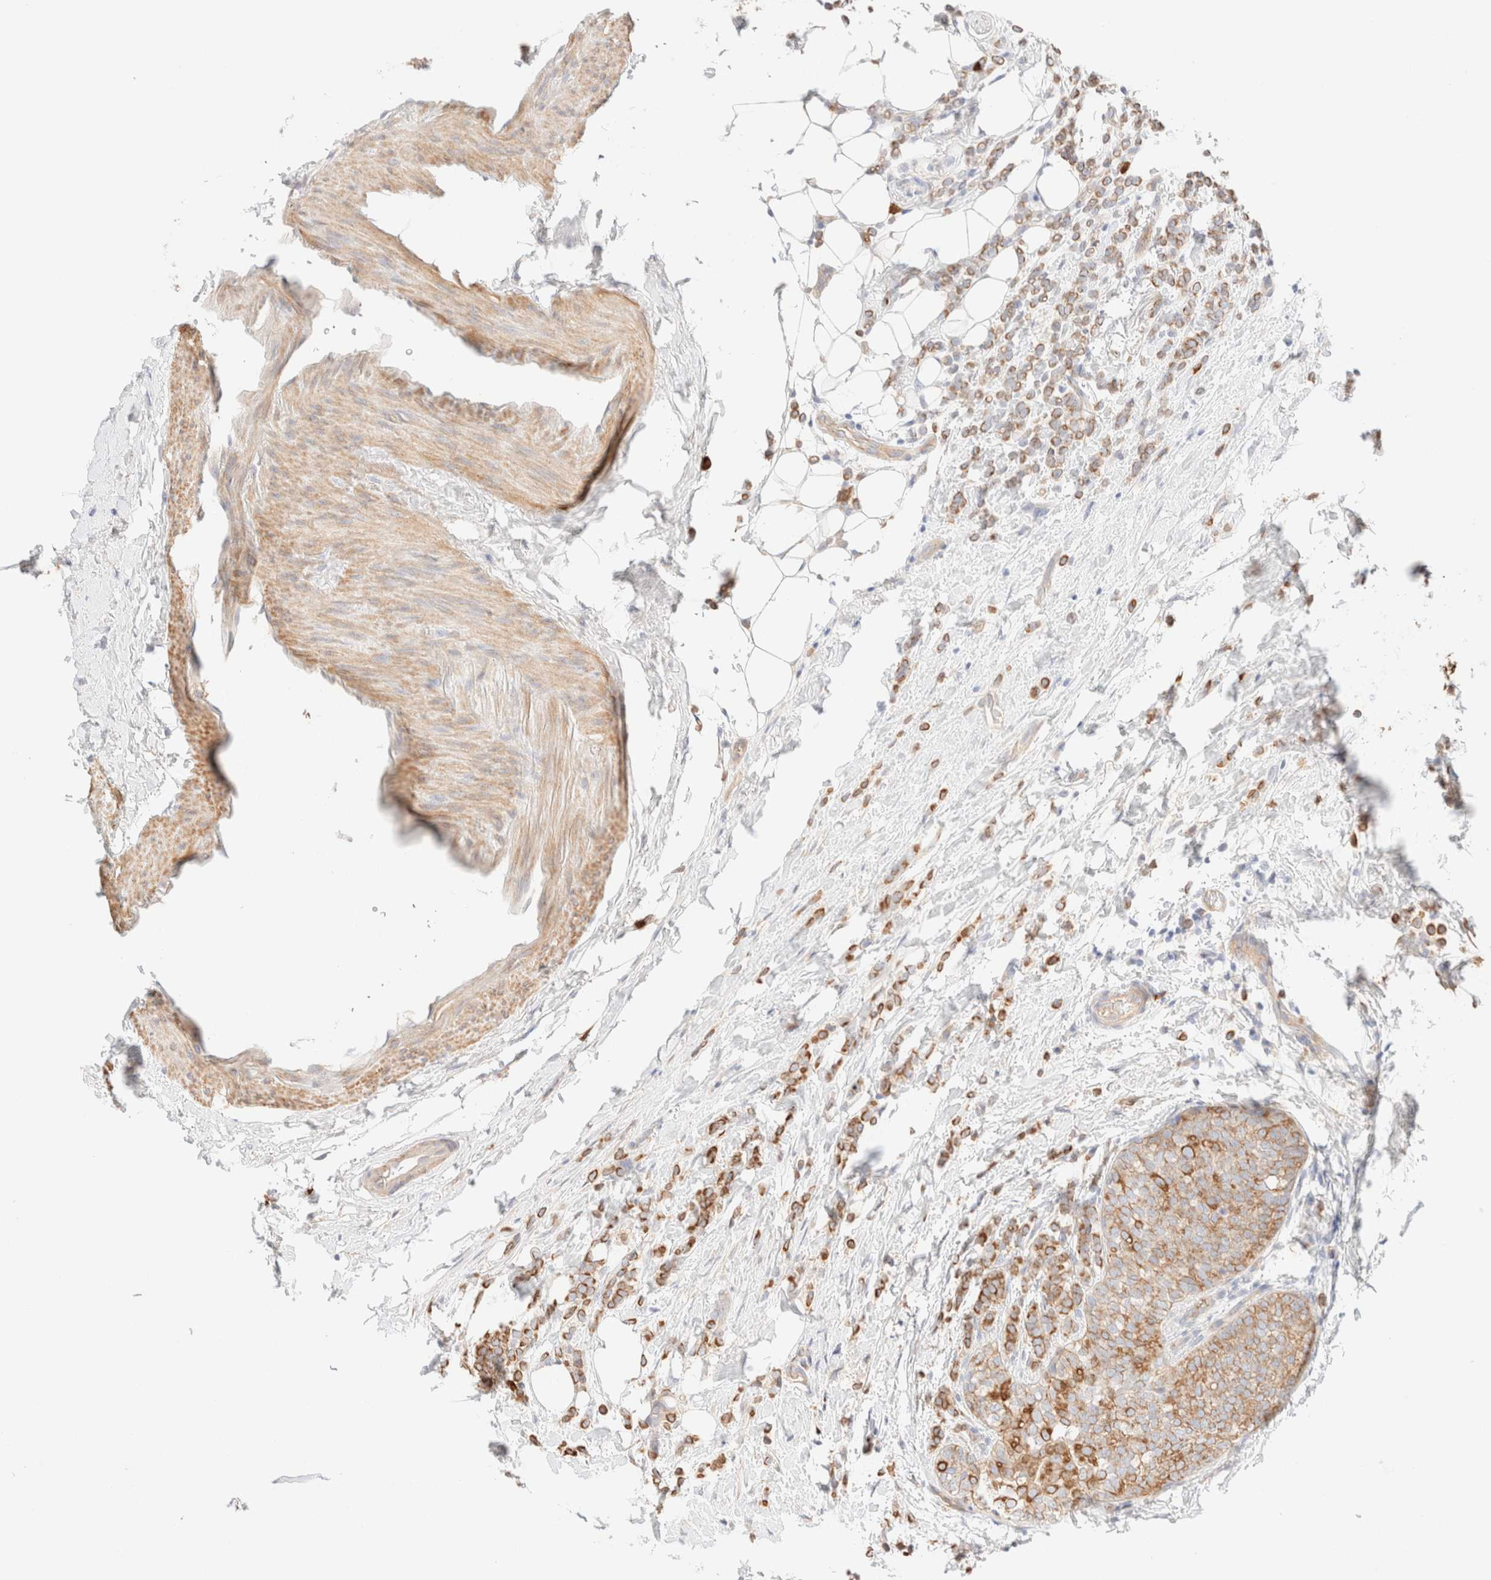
{"staining": {"intensity": "moderate", "quantity": ">75%", "location": "cytoplasmic/membranous"}, "tissue": "breast cancer", "cell_type": "Tumor cells", "image_type": "cancer", "snomed": [{"axis": "morphology", "description": "Lobular carcinoma"}, {"axis": "topography", "description": "Breast"}], "caption": "The photomicrograph displays a brown stain indicating the presence of a protein in the cytoplasmic/membranous of tumor cells in lobular carcinoma (breast). (Stains: DAB in brown, nuclei in blue, Microscopy: brightfield microscopy at high magnification).", "gene": "NIBAN2", "patient": {"sex": "female", "age": 50}}